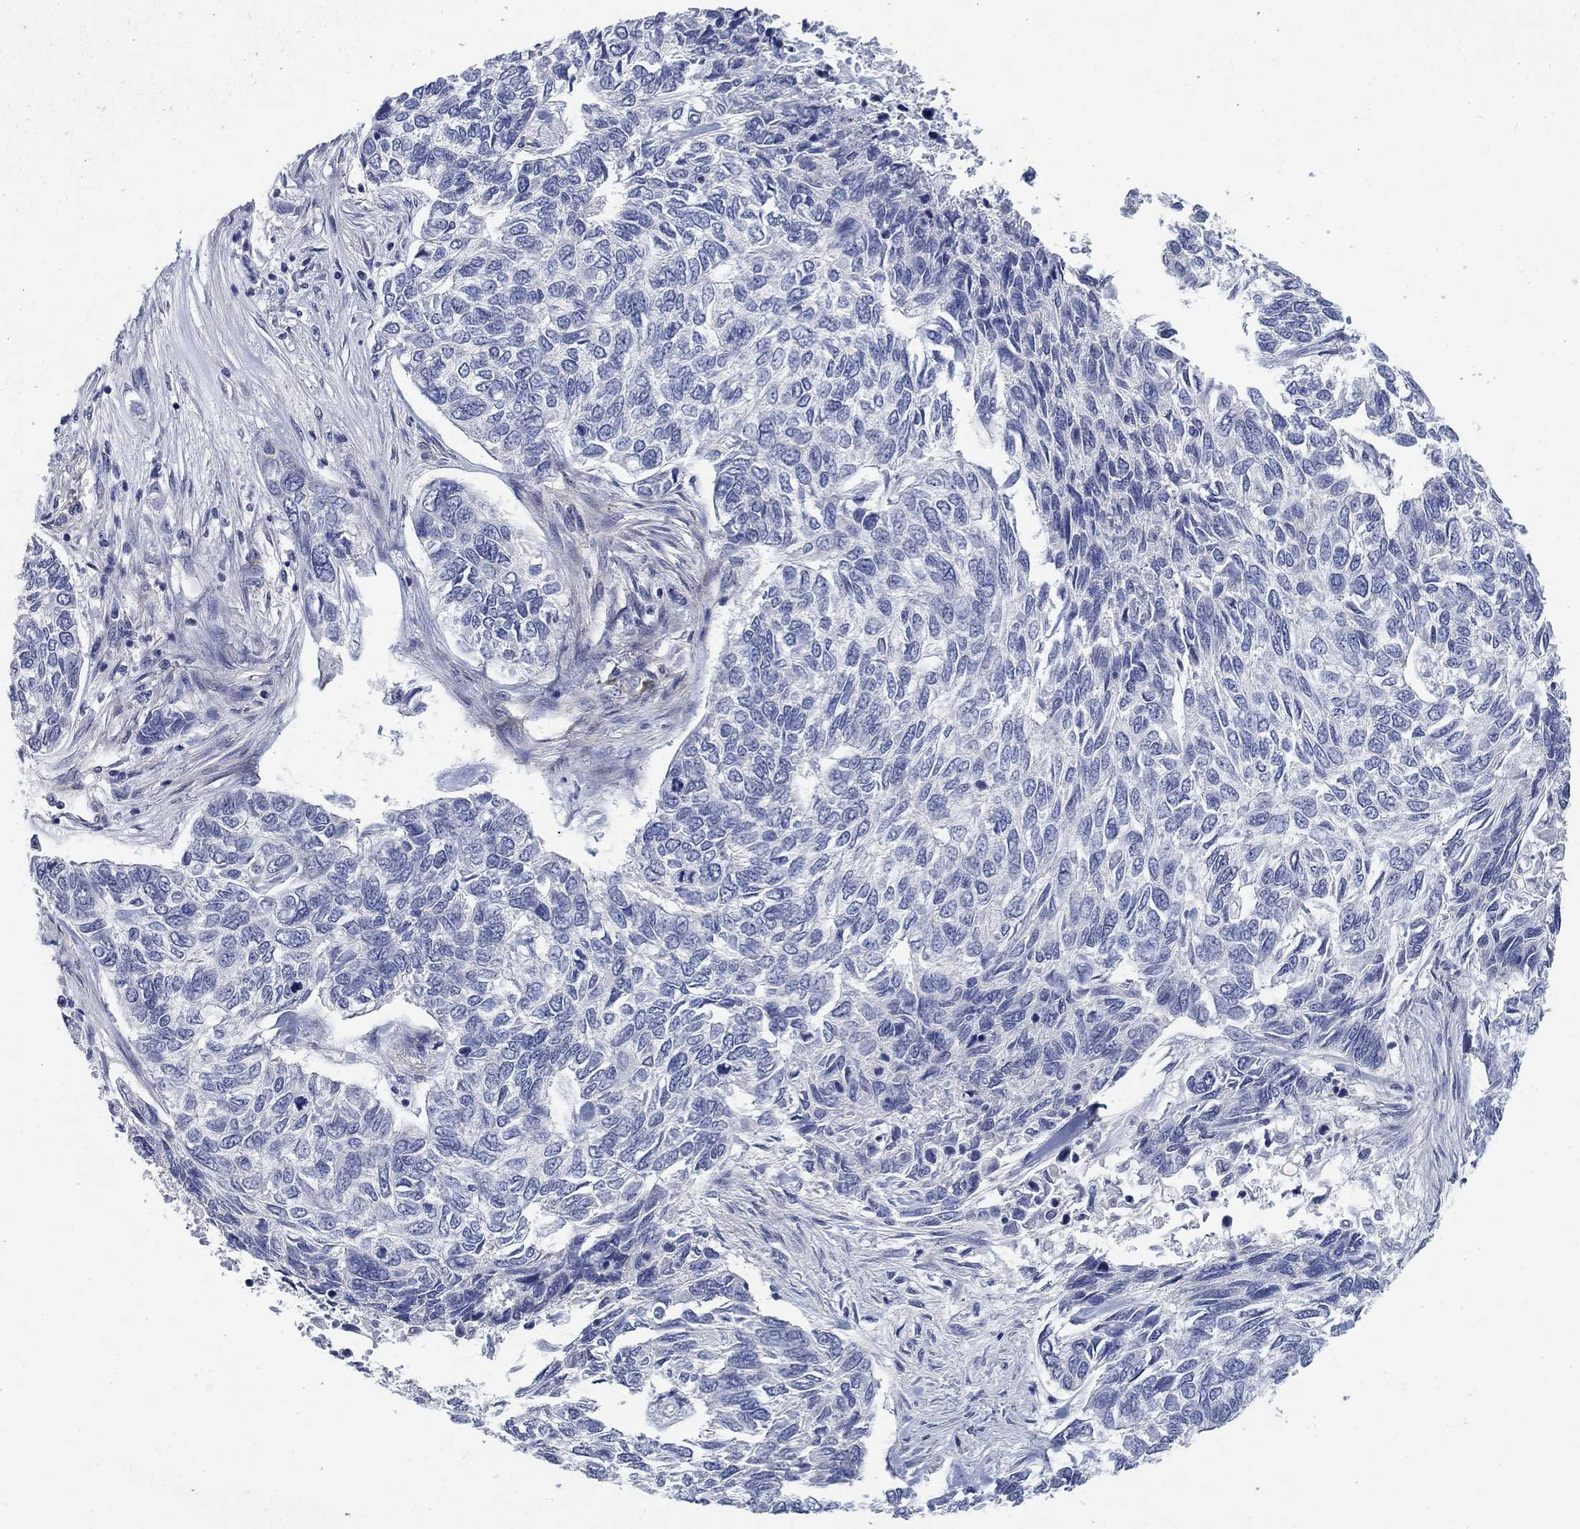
{"staining": {"intensity": "negative", "quantity": "none", "location": "none"}, "tissue": "skin cancer", "cell_type": "Tumor cells", "image_type": "cancer", "snomed": [{"axis": "morphology", "description": "Basal cell carcinoma"}, {"axis": "topography", "description": "Skin"}], "caption": "Tumor cells show no significant expression in basal cell carcinoma (skin).", "gene": "DNER", "patient": {"sex": "female", "age": 65}}